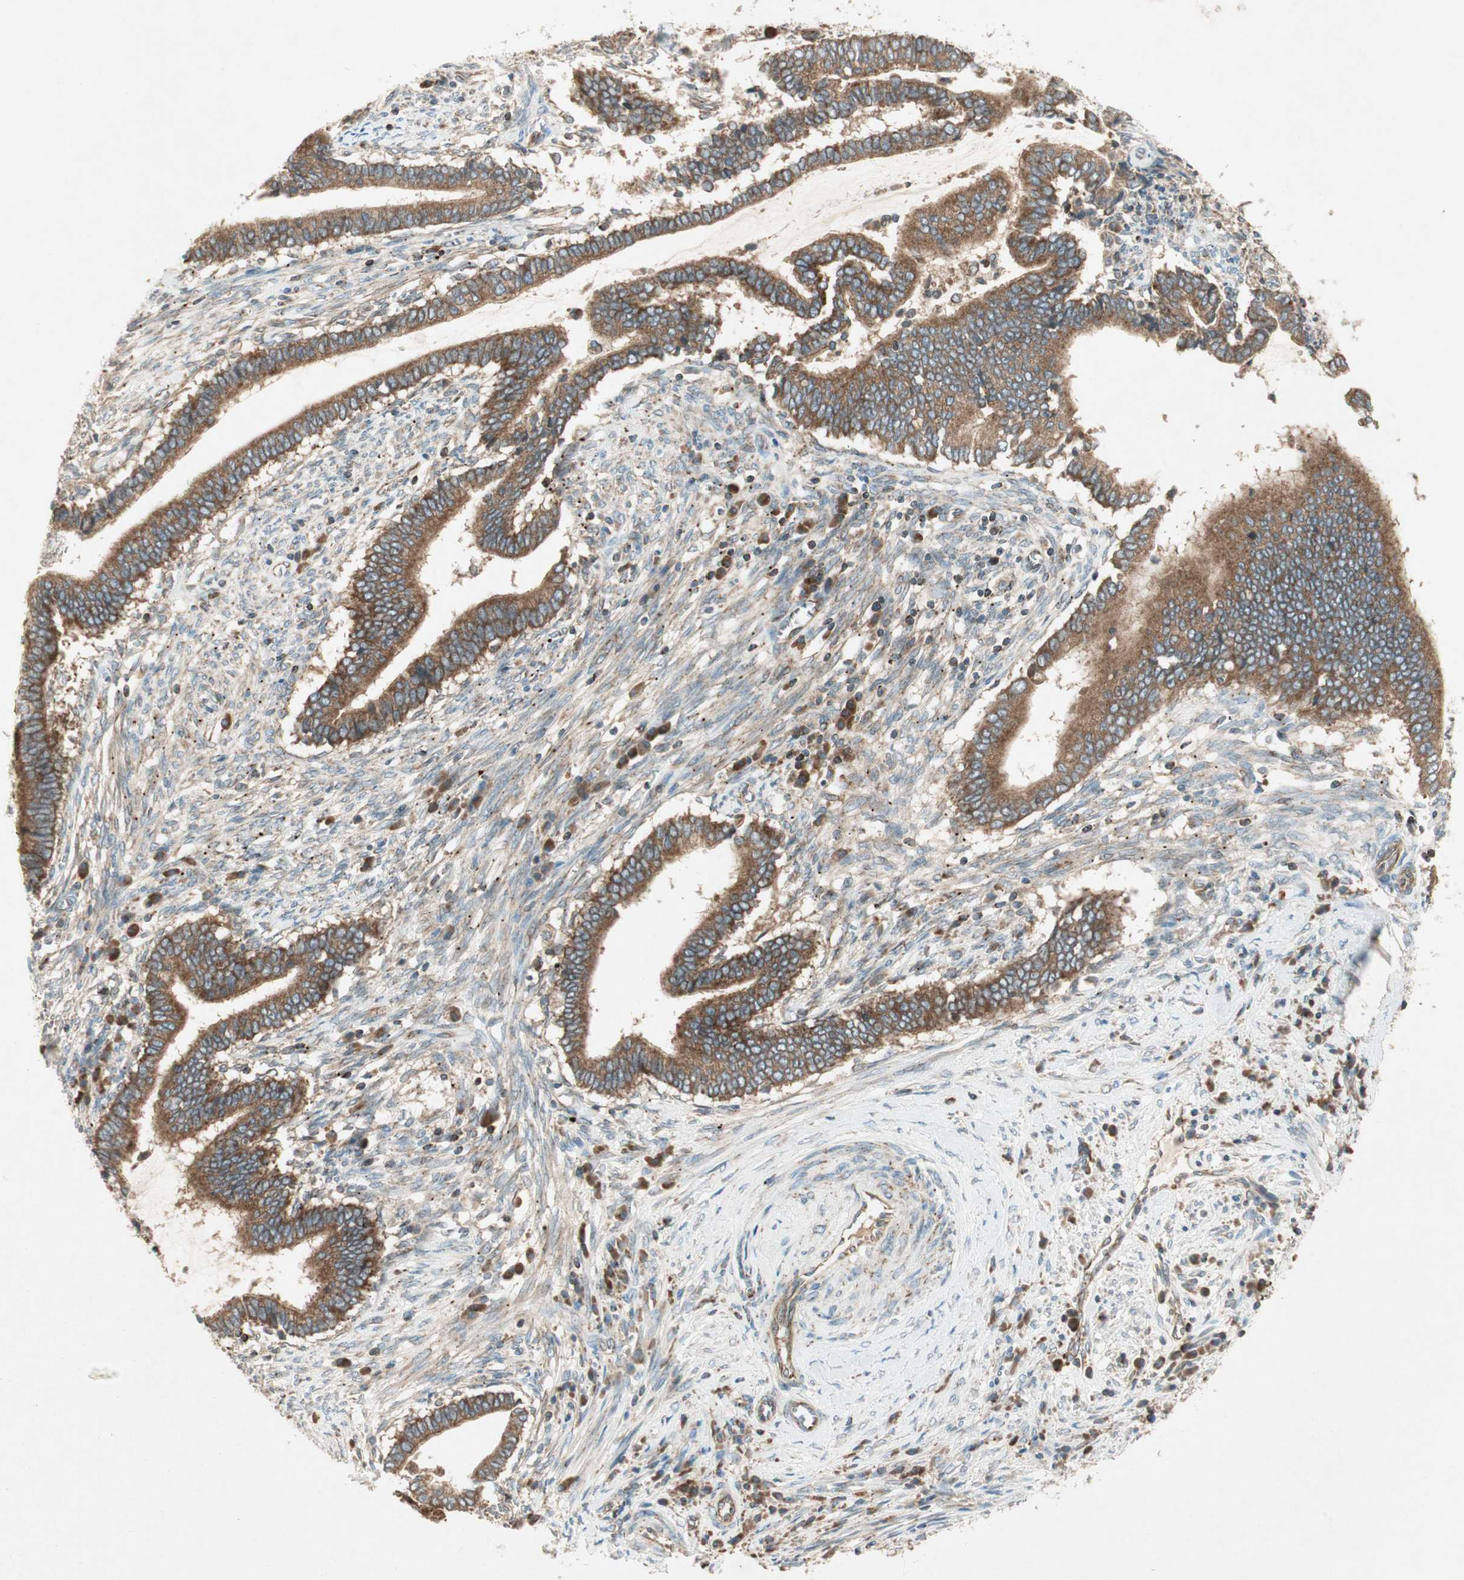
{"staining": {"intensity": "strong", "quantity": ">75%", "location": "cytoplasmic/membranous"}, "tissue": "cervical cancer", "cell_type": "Tumor cells", "image_type": "cancer", "snomed": [{"axis": "morphology", "description": "Adenocarcinoma, NOS"}, {"axis": "topography", "description": "Cervix"}], "caption": "A high amount of strong cytoplasmic/membranous positivity is present in approximately >75% of tumor cells in cervical adenocarcinoma tissue.", "gene": "CHADL", "patient": {"sex": "female", "age": 44}}